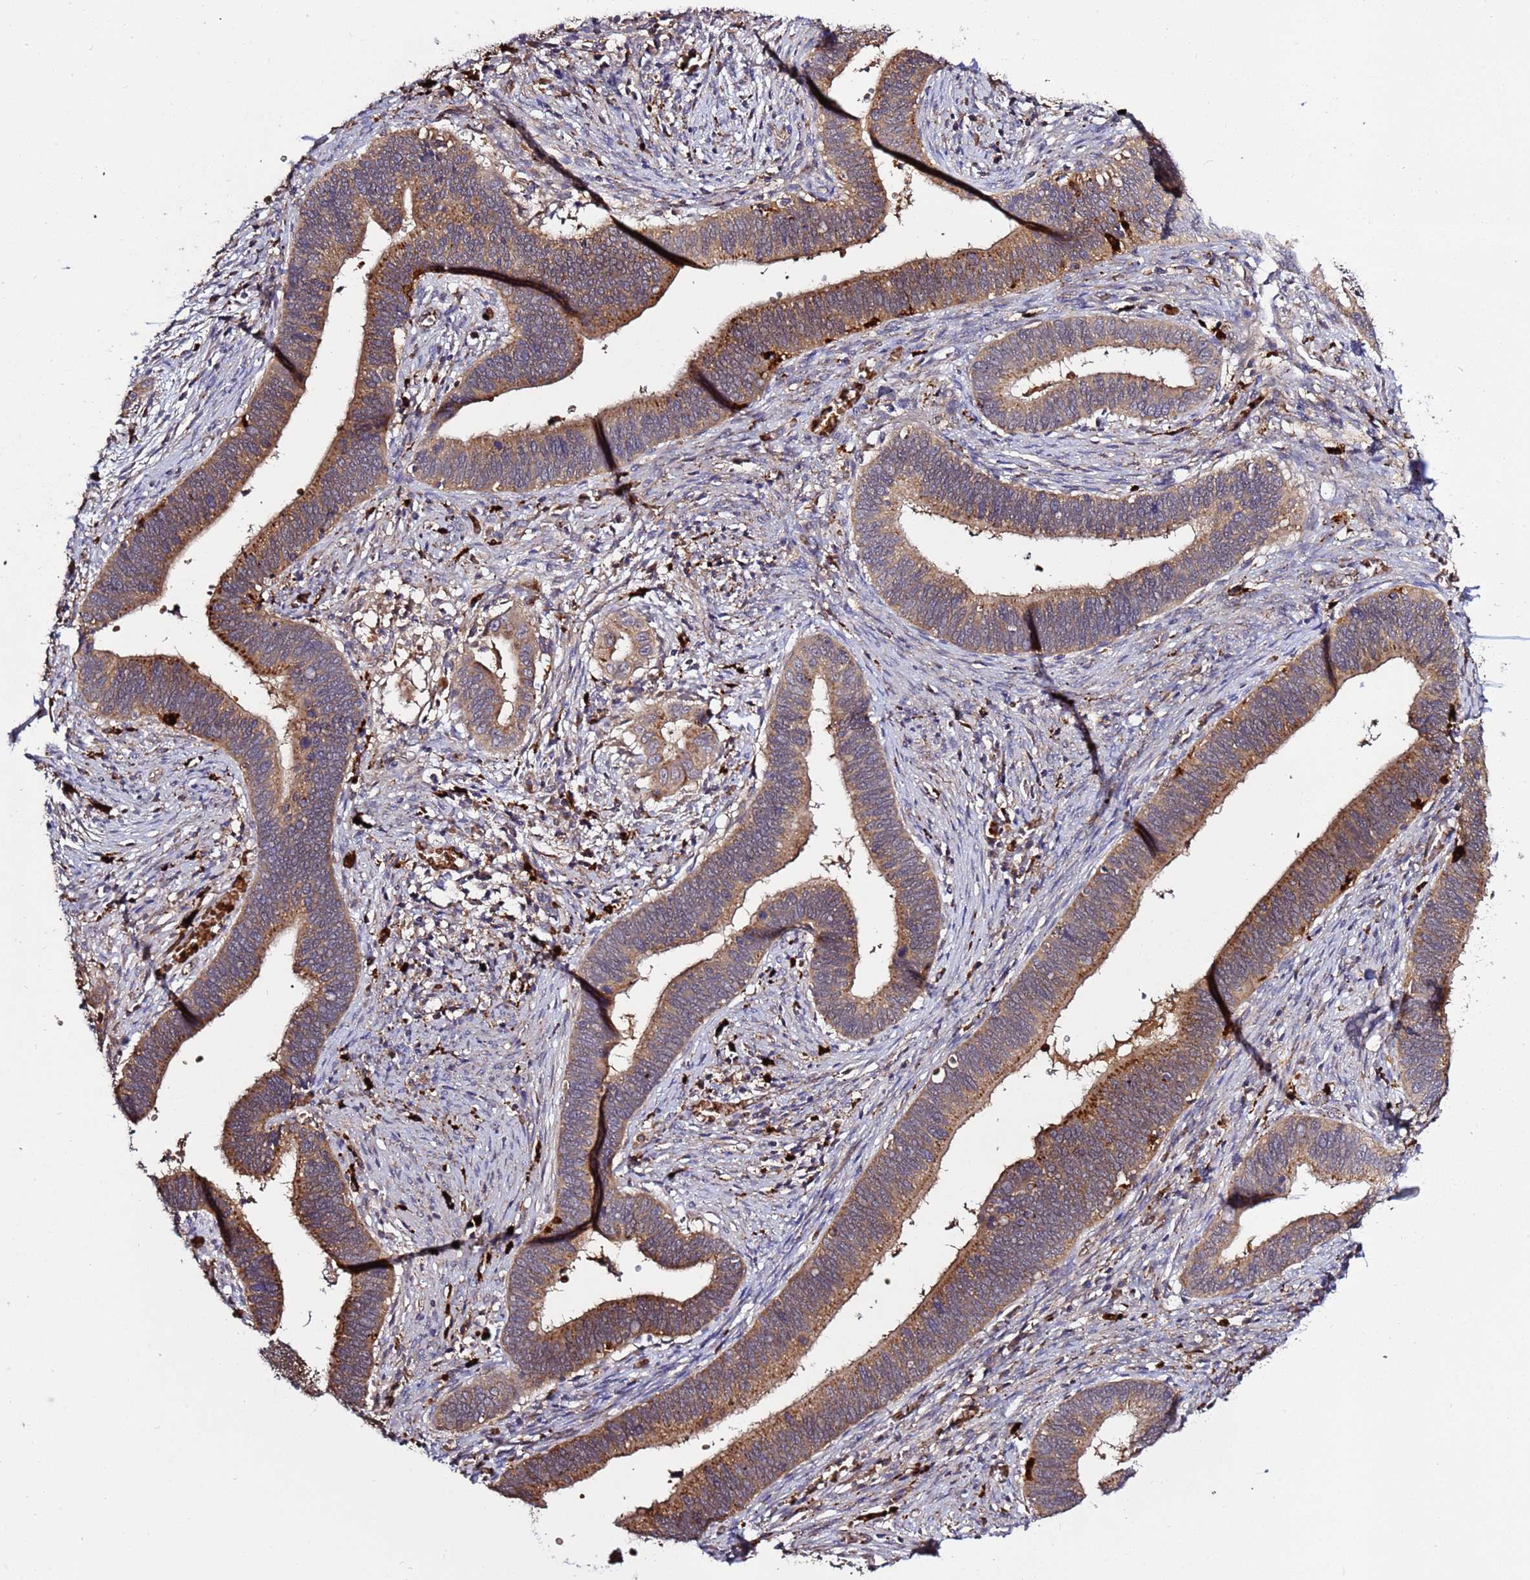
{"staining": {"intensity": "moderate", "quantity": ">75%", "location": "cytoplasmic/membranous"}, "tissue": "cervical cancer", "cell_type": "Tumor cells", "image_type": "cancer", "snomed": [{"axis": "morphology", "description": "Adenocarcinoma, NOS"}, {"axis": "topography", "description": "Cervix"}], "caption": "Human cervical cancer (adenocarcinoma) stained with a protein marker shows moderate staining in tumor cells.", "gene": "VPS36", "patient": {"sex": "female", "age": 42}}